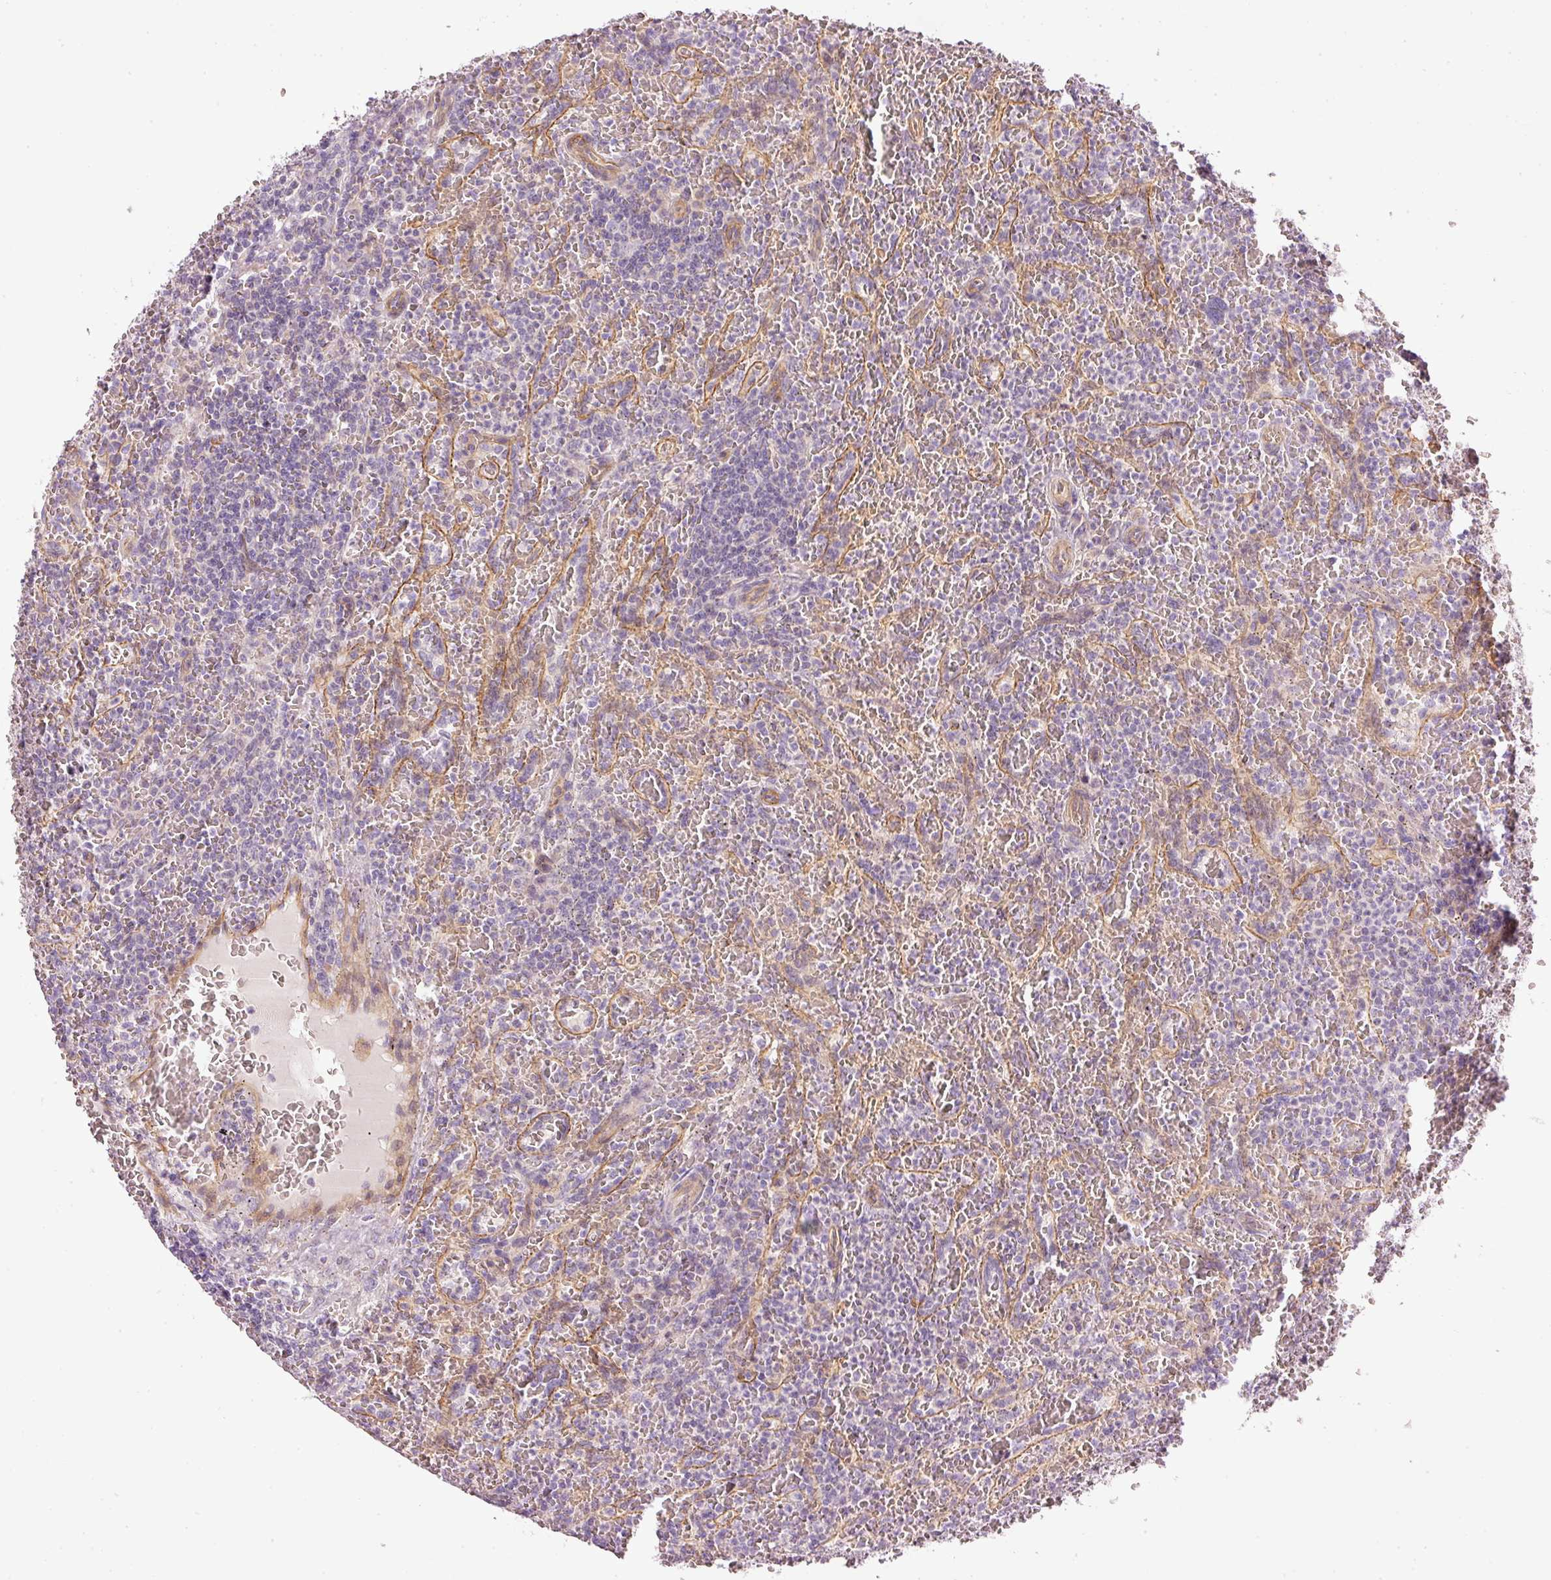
{"staining": {"intensity": "negative", "quantity": "none", "location": "none"}, "tissue": "lymphoma", "cell_type": "Tumor cells", "image_type": "cancer", "snomed": [{"axis": "morphology", "description": "Malignant lymphoma, non-Hodgkin's type, Low grade"}, {"axis": "topography", "description": "Spleen"}], "caption": "An immunohistochemistry image of low-grade malignant lymphoma, non-Hodgkin's type is shown. There is no staining in tumor cells of low-grade malignant lymphoma, non-Hodgkin's type.", "gene": "OSR2", "patient": {"sex": "female", "age": 64}}